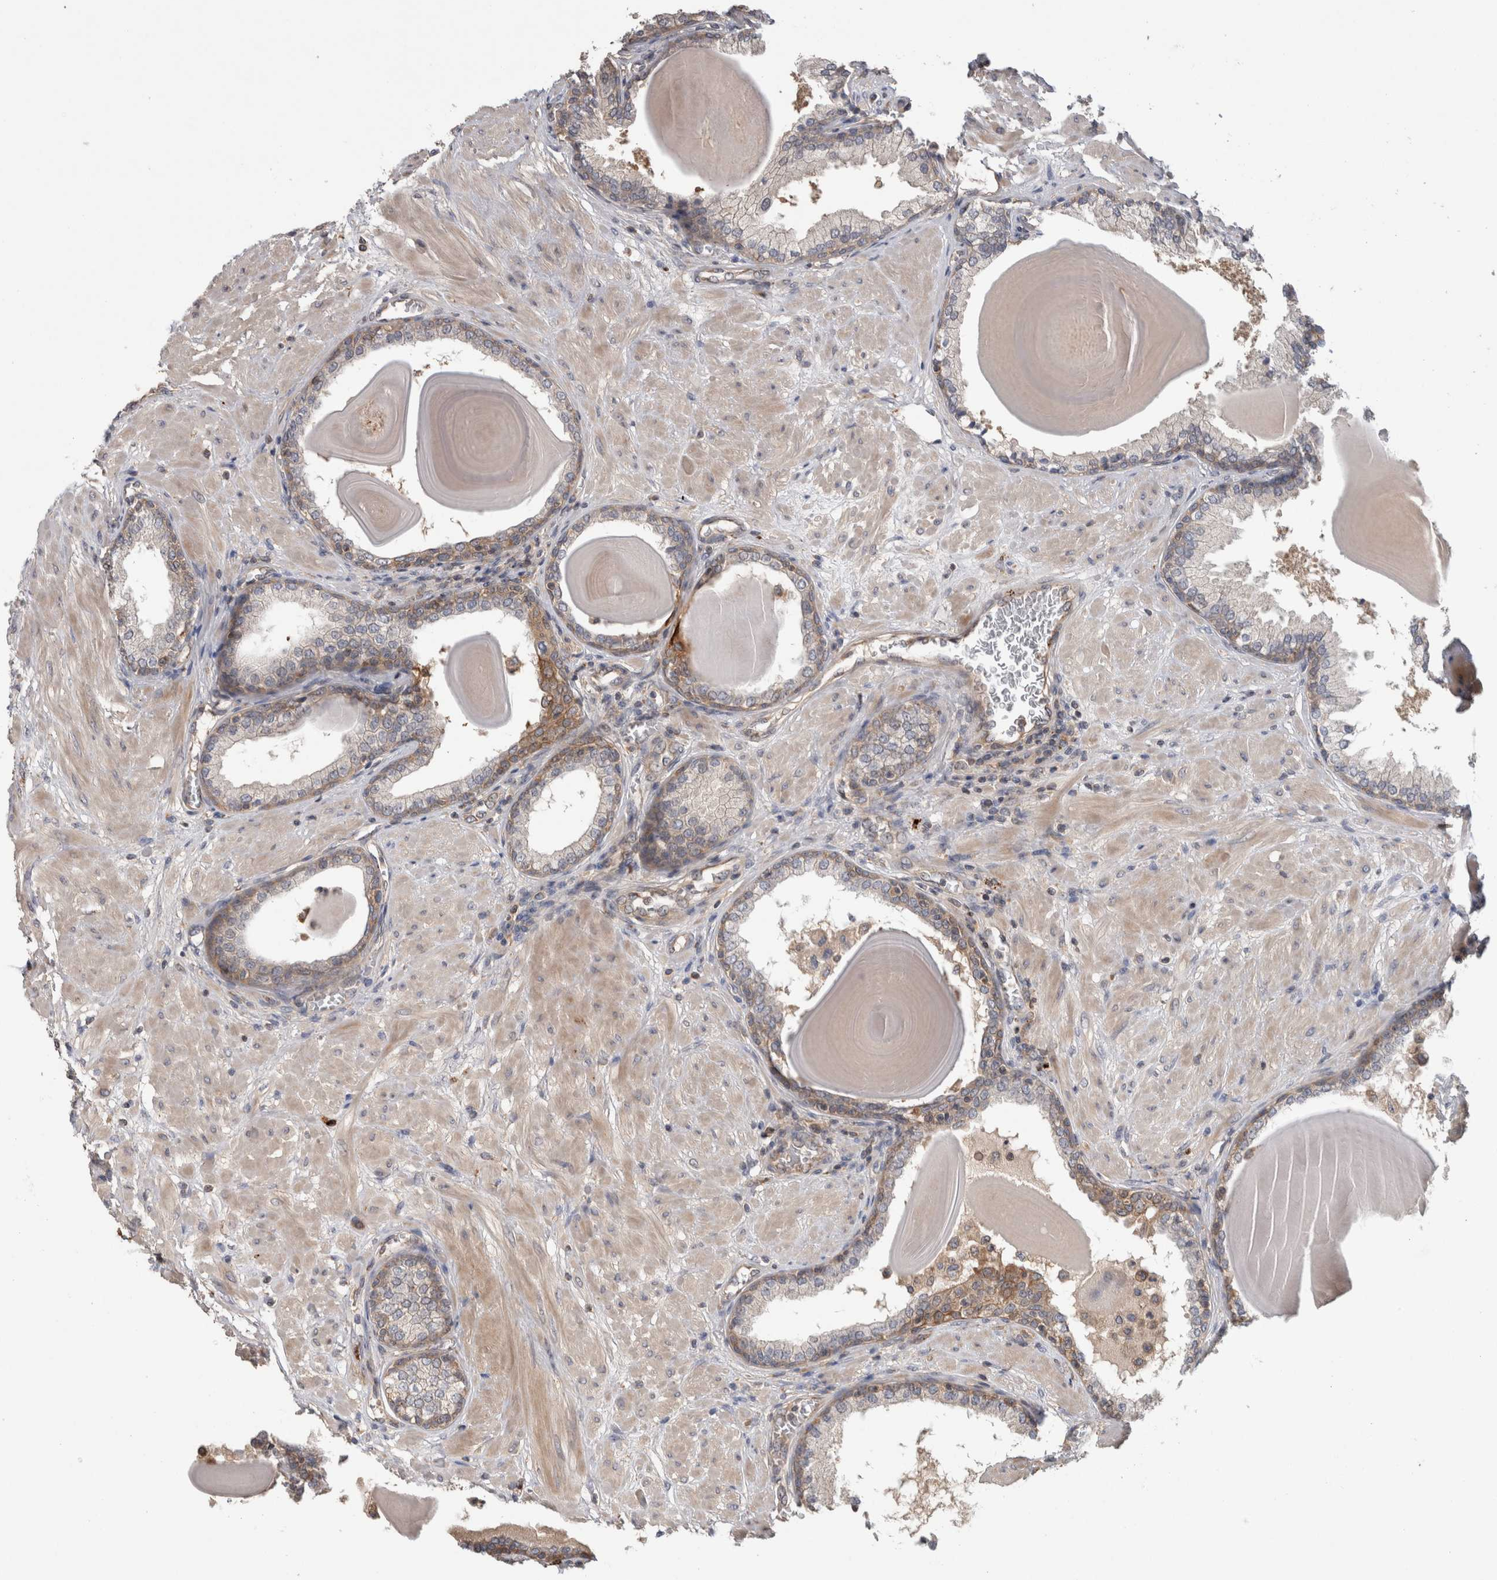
{"staining": {"intensity": "moderate", "quantity": "<25%", "location": "cytoplasmic/membranous"}, "tissue": "prostate", "cell_type": "Glandular cells", "image_type": "normal", "snomed": [{"axis": "morphology", "description": "Normal tissue, NOS"}, {"axis": "topography", "description": "Prostate"}], "caption": "Protein staining reveals moderate cytoplasmic/membranous staining in about <25% of glandular cells in benign prostate. (DAB IHC, brown staining for protein, blue staining for nuclei).", "gene": "TARBP1", "patient": {"sex": "male", "age": 51}}